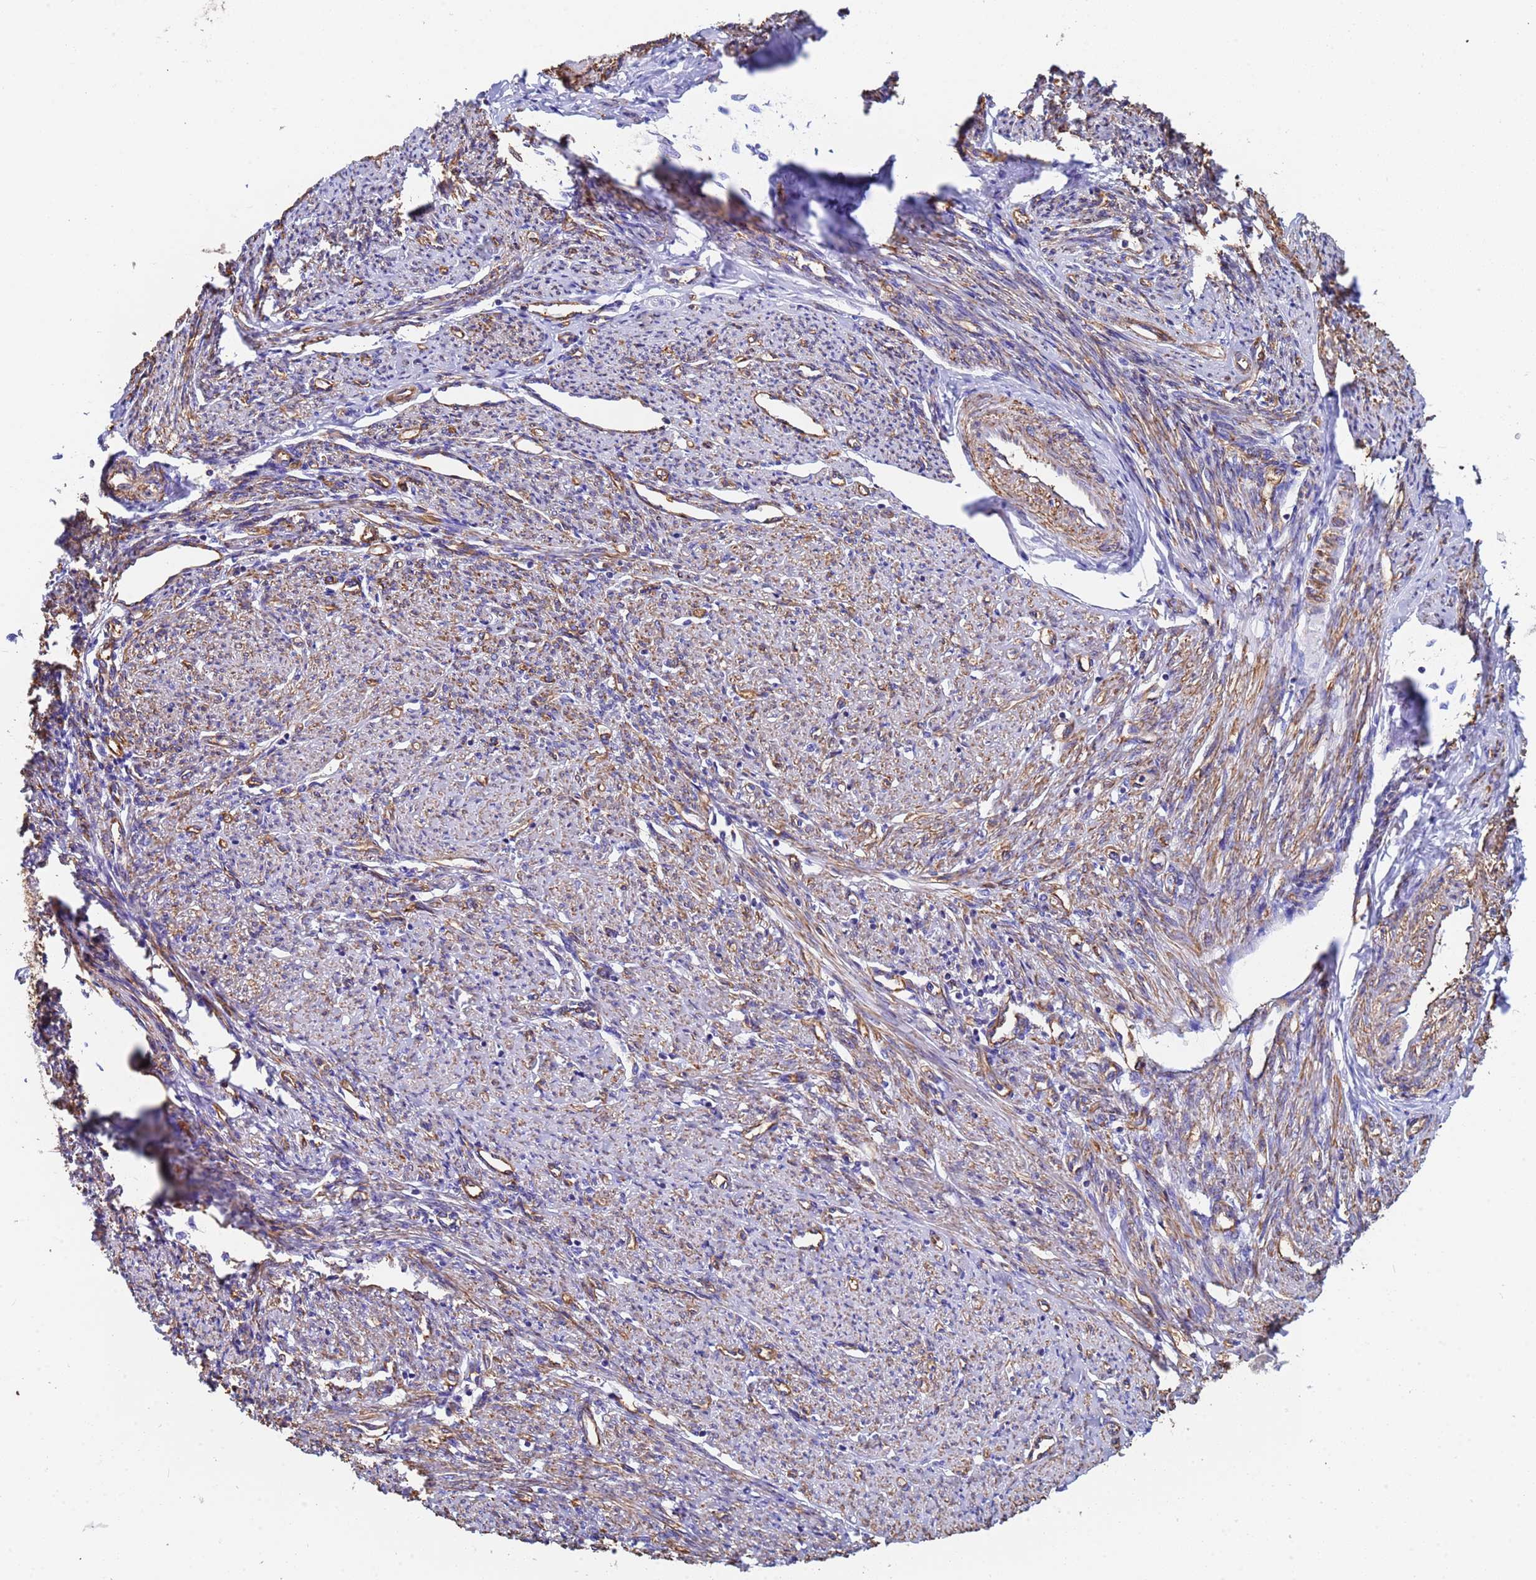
{"staining": {"intensity": "moderate", "quantity": ">75%", "location": "cytoplasmic/membranous"}, "tissue": "smooth muscle", "cell_type": "Smooth muscle cells", "image_type": "normal", "snomed": [{"axis": "morphology", "description": "Normal tissue, NOS"}, {"axis": "topography", "description": "Smooth muscle"}, {"axis": "topography", "description": "Uterus"}], "caption": "Protein analysis of benign smooth muscle displays moderate cytoplasmic/membranous staining in about >75% of smooth muscle cells.", "gene": "MYL12A", "patient": {"sex": "female", "age": 59}}